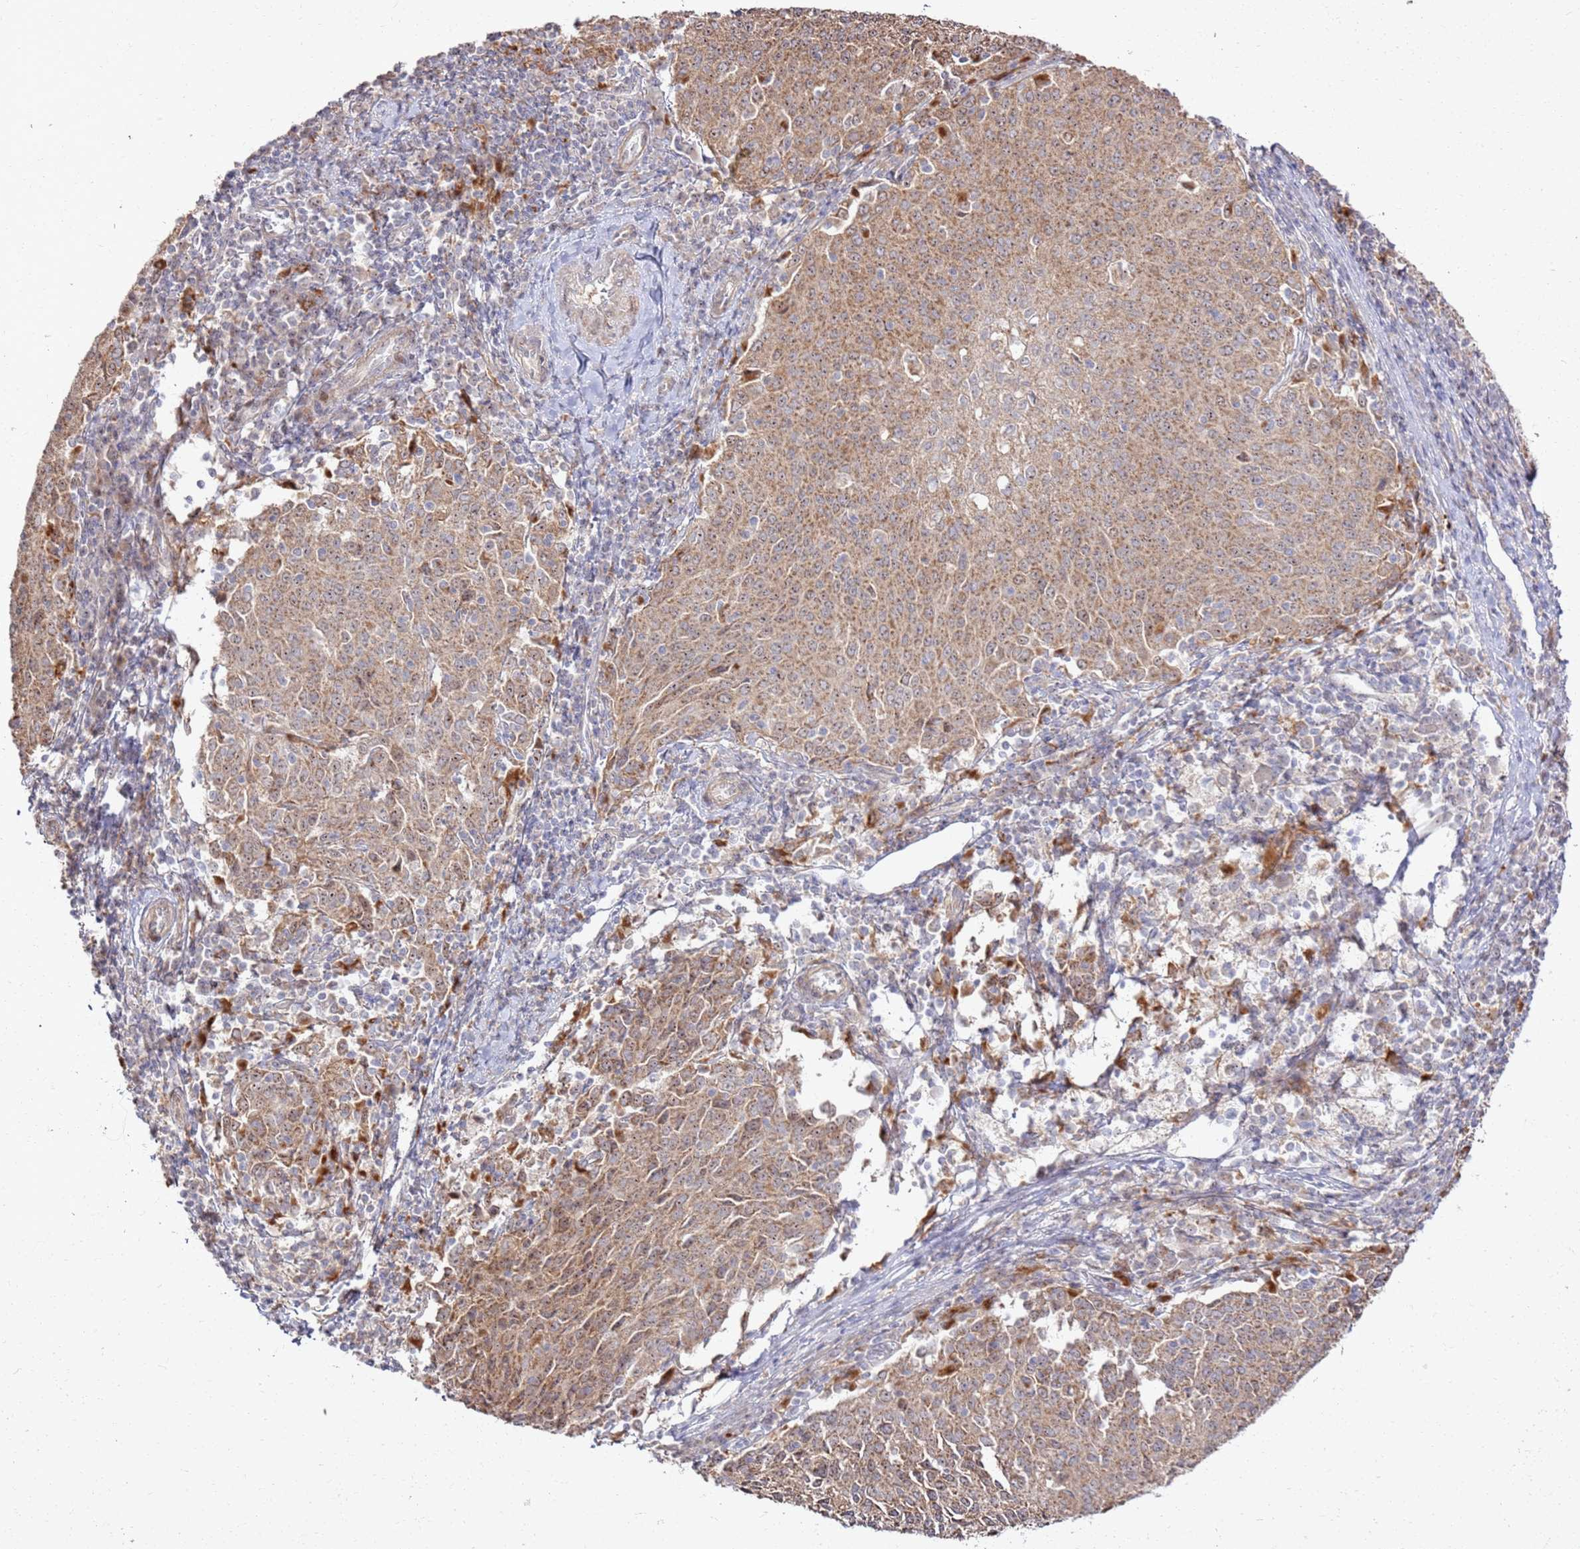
{"staining": {"intensity": "moderate", "quantity": ">75%", "location": "cytoplasmic/membranous,nuclear"}, "tissue": "cervical cancer", "cell_type": "Tumor cells", "image_type": "cancer", "snomed": [{"axis": "morphology", "description": "Squamous cell carcinoma, NOS"}, {"axis": "topography", "description": "Cervix"}], "caption": "About >75% of tumor cells in human cervical cancer show moderate cytoplasmic/membranous and nuclear protein positivity as visualized by brown immunohistochemical staining.", "gene": "CNPY1", "patient": {"sex": "female", "age": 46}}